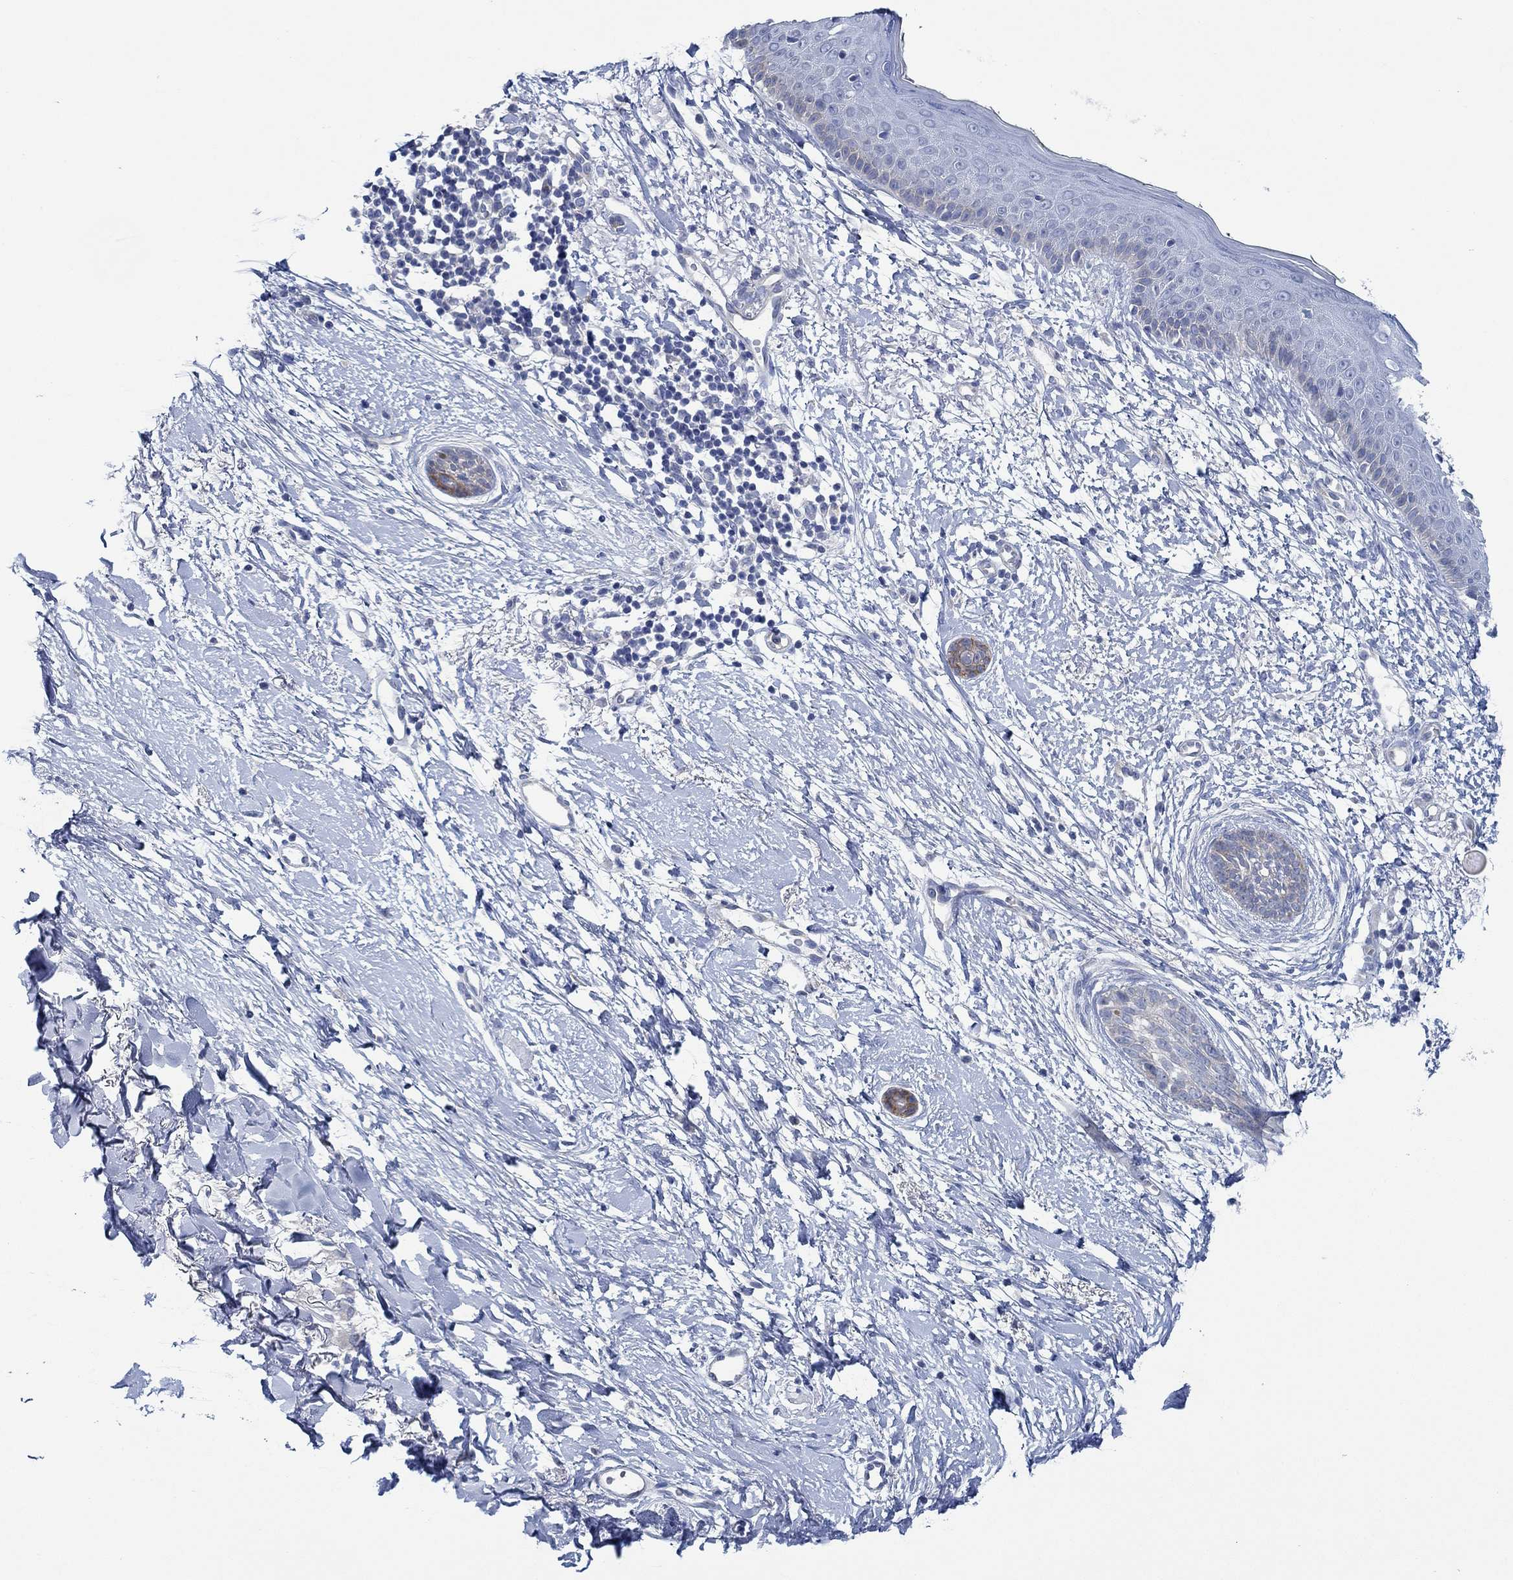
{"staining": {"intensity": "negative", "quantity": "none", "location": "none"}, "tissue": "skin cancer", "cell_type": "Tumor cells", "image_type": "cancer", "snomed": [{"axis": "morphology", "description": "Normal tissue, NOS"}, {"axis": "morphology", "description": "Basal cell carcinoma"}, {"axis": "topography", "description": "Skin"}], "caption": "There is no significant positivity in tumor cells of skin basal cell carcinoma.", "gene": "ZNF671", "patient": {"sex": "male", "age": 84}}